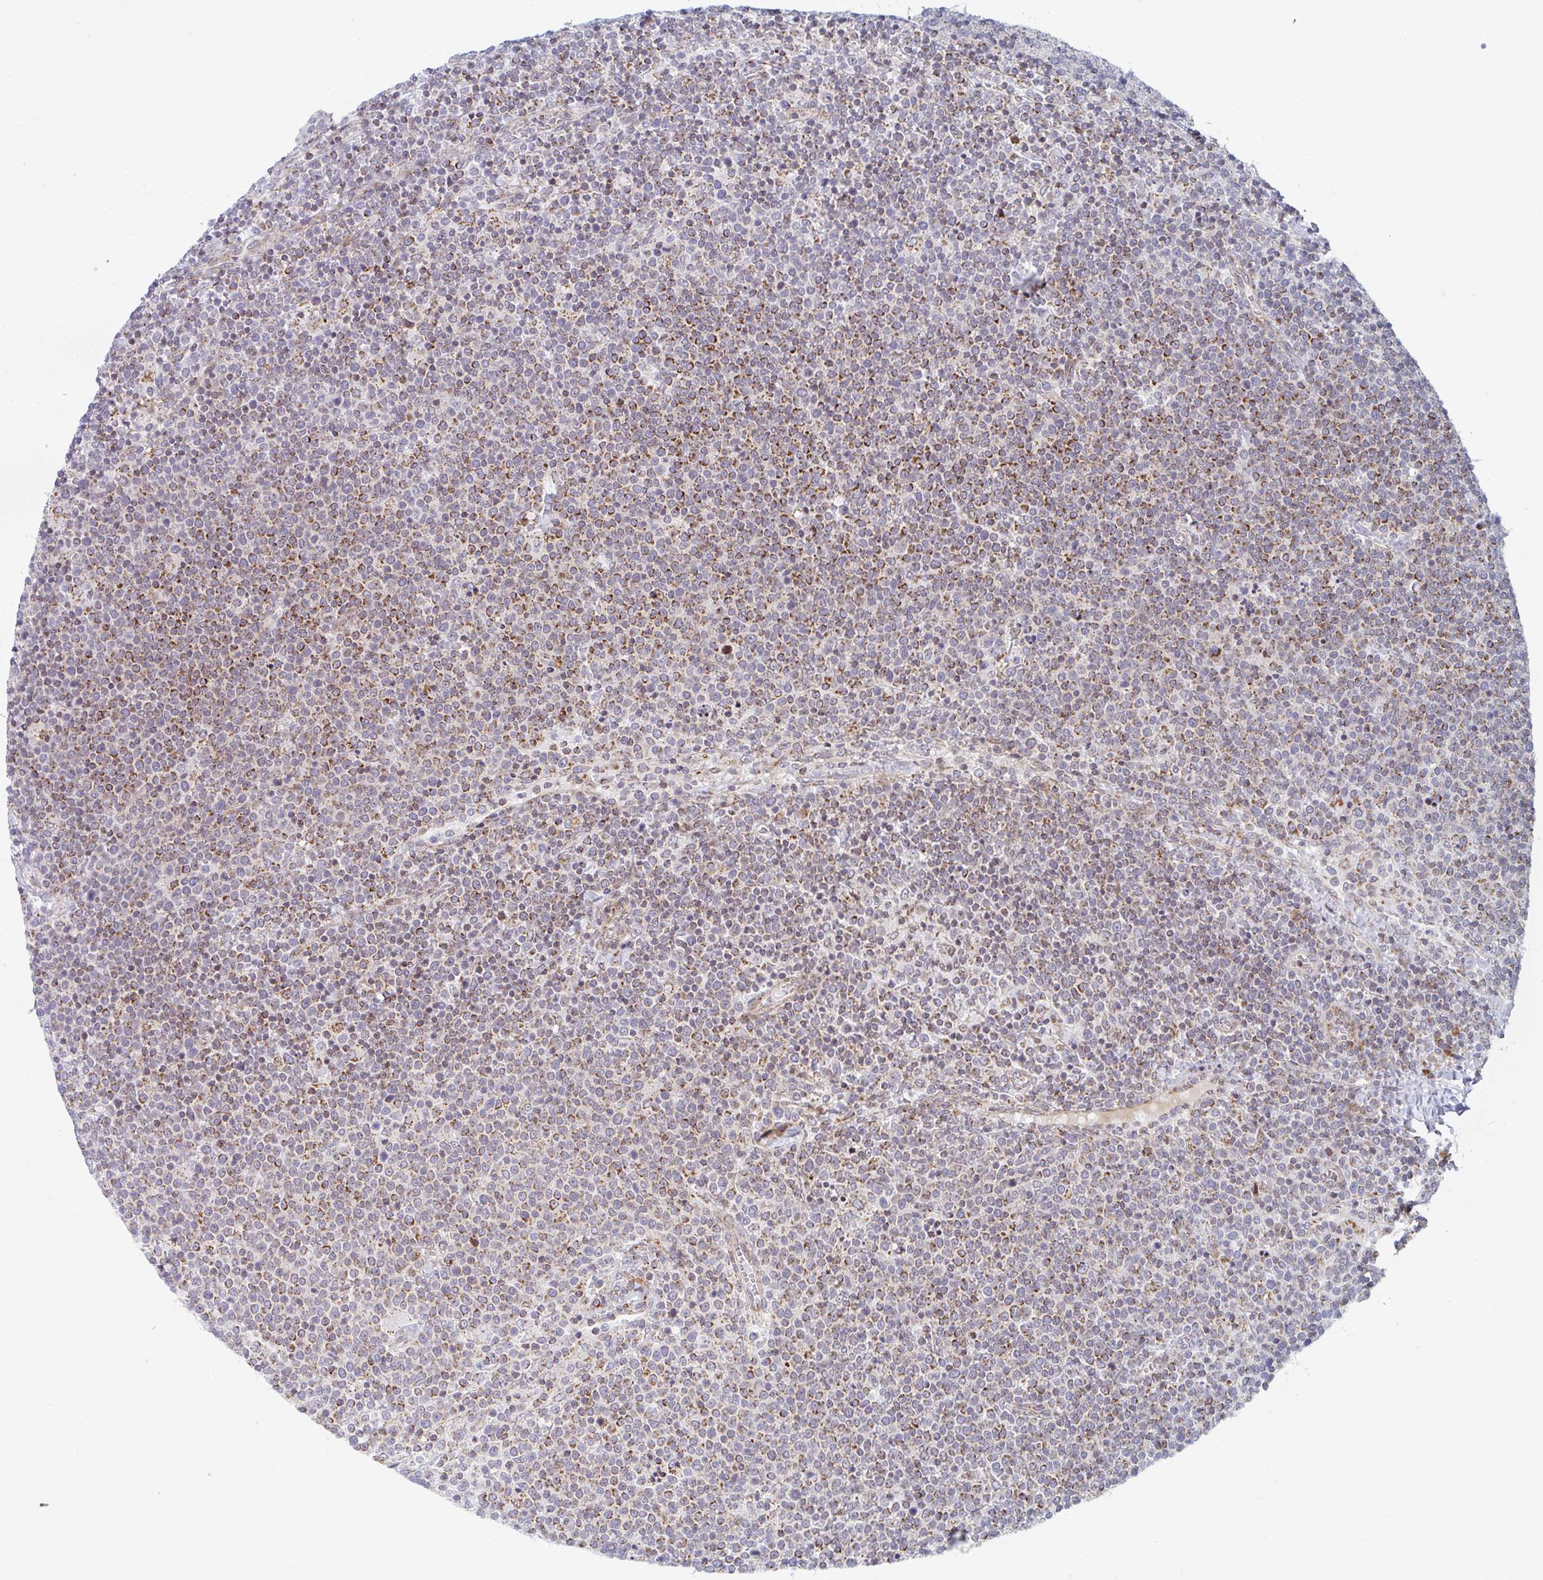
{"staining": {"intensity": "moderate", "quantity": ">75%", "location": "cytoplasmic/membranous"}, "tissue": "lymphoma", "cell_type": "Tumor cells", "image_type": "cancer", "snomed": [{"axis": "morphology", "description": "Malignant lymphoma, non-Hodgkin's type, High grade"}, {"axis": "topography", "description": "Lymph node"}], "caption": "Immunohistochemistry (DAB (3,3'-diaminobenzidine)) staining of human high-grade malignant lymphoma, non-Hodgkin's type reveals moderate cytoplasmic/membranous protein expression in approximately >75% of tumor cells. The staining was performed using DAB to visualize the protein expression in brown, while the nuclei were stained in blue with hematoxylin (Magnification: 20x).", "gene": "PRKCH", "patient": {"sex": "male", "age": 61}}